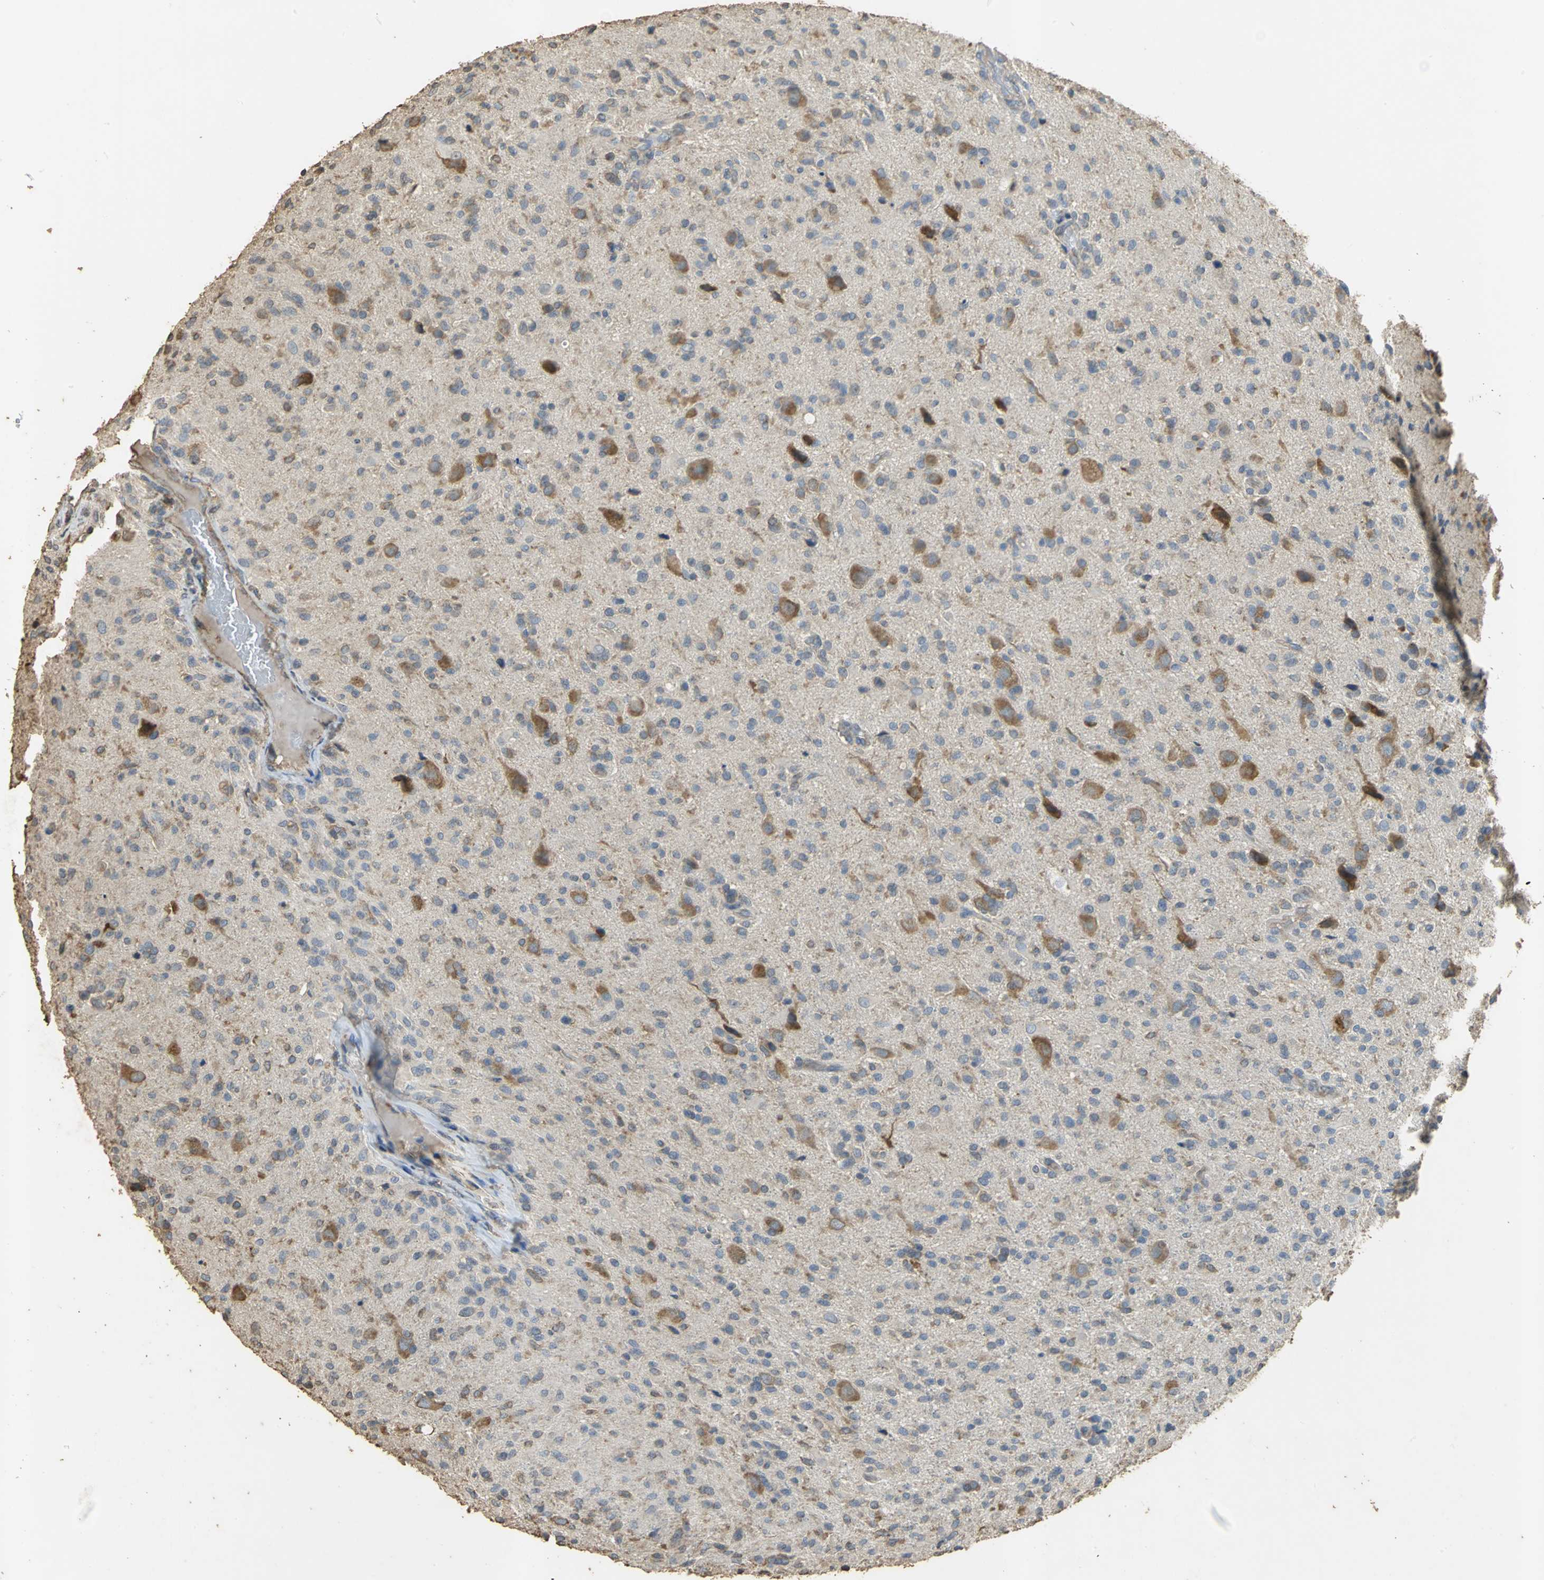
{"staining": {"intensity": "moderate", "quantity": "25%-75%", "location": "cytoplasmic/membranous"}, "tissue": "glioma", "cell_type": "Tumor cells", "image_type": "cancer", "snomed": [{"axis": "morphology", "description": "Glioma, malignant, High grade"}, {"axis": "topography", "description": "Brain"}], "caption": "IHC histopathology image of human malignant glioma (high-grade) stained for a protein (brown), which displays medium levels of moderate cytoplasmic/membranous positivity in about 25%-75% of tumor cells.", "gene": "ACSL4", "patient": {"sex": "male", "age": 71}}